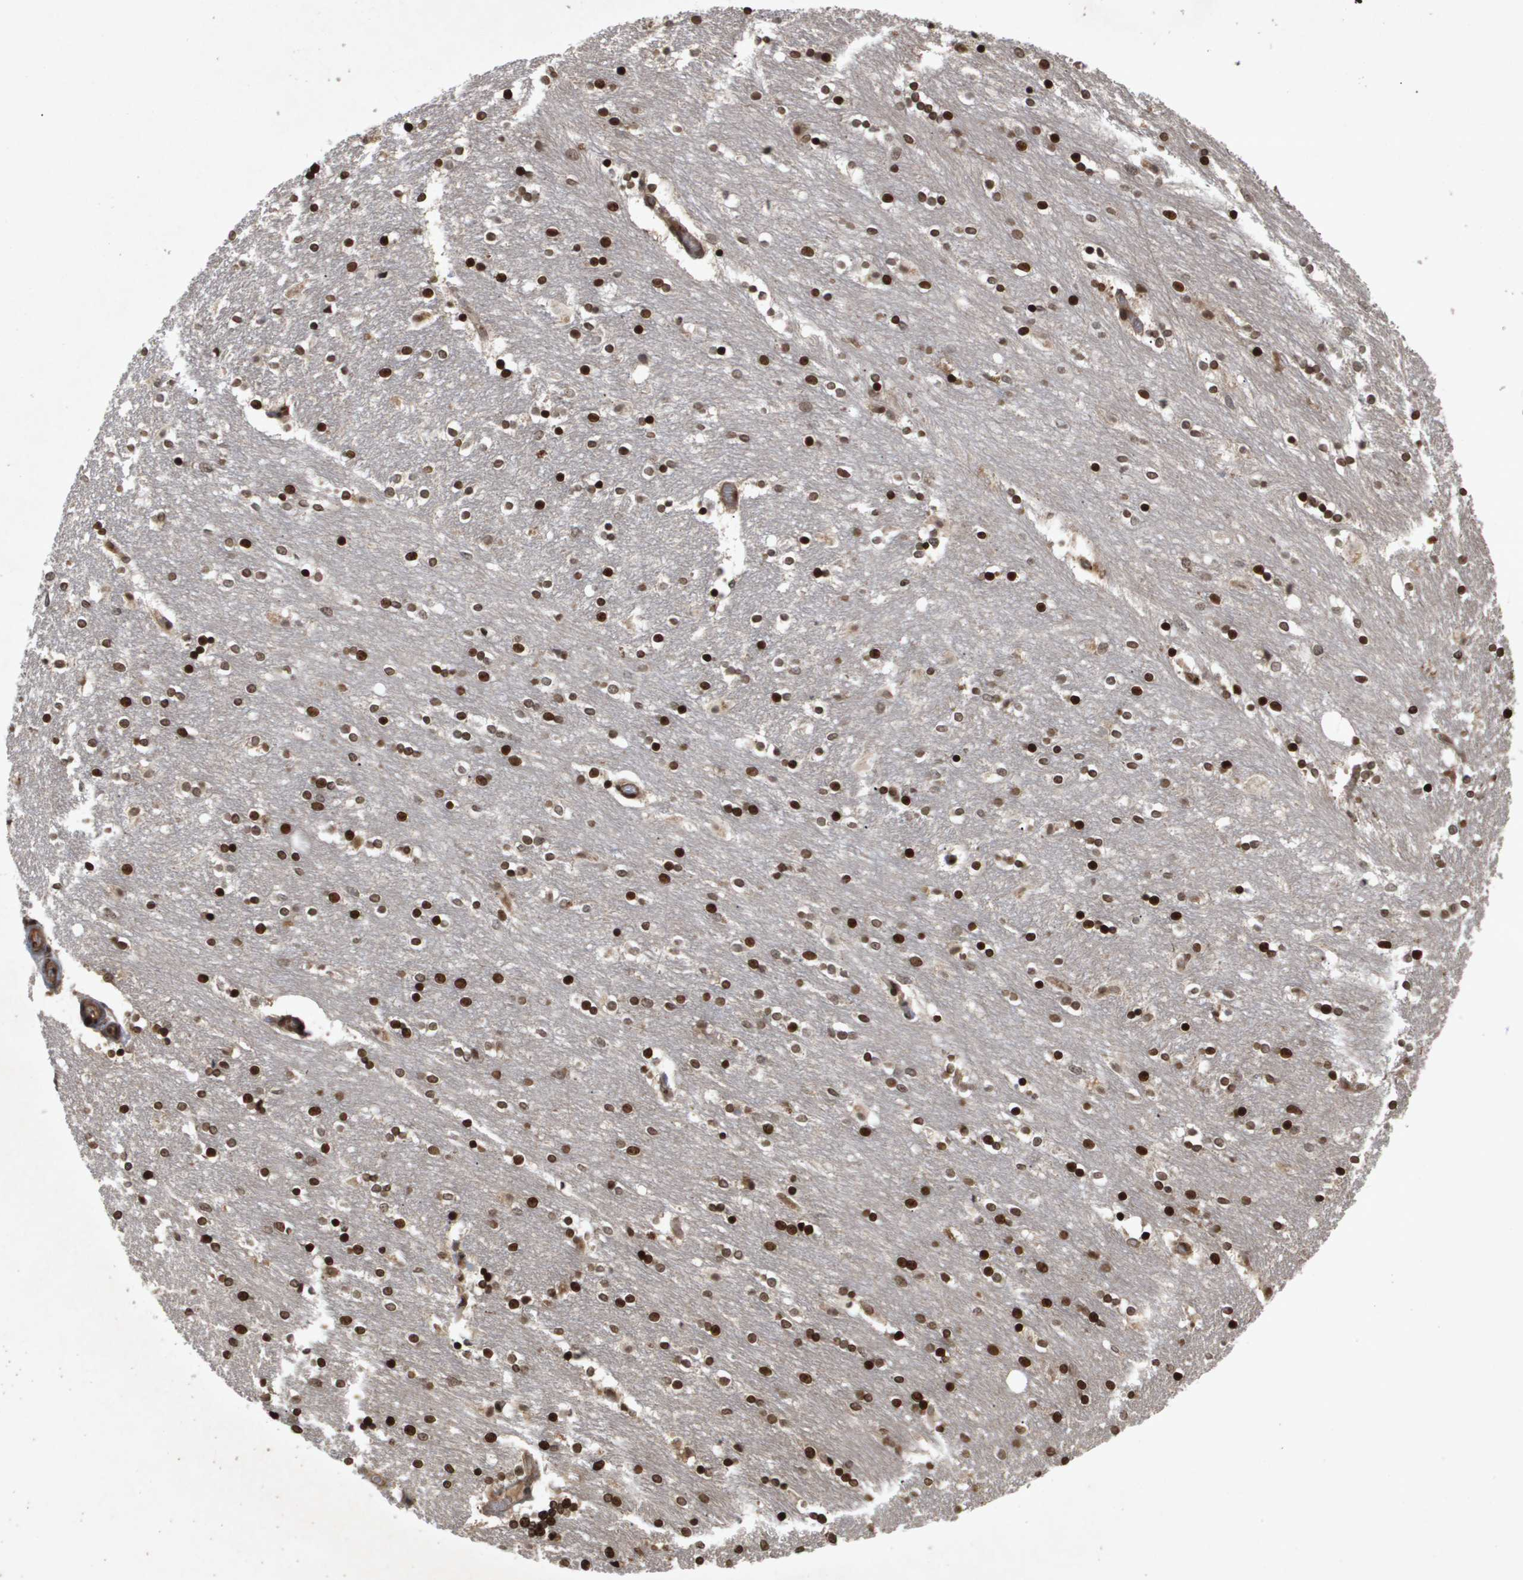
{"staining": {"intensity": "strong", "quantity": ">75%", "location": "nuclear"}, "tissue": "caudate", "cell_type": "Glial cells", "image_type": "normal", "snomed": [{"axis": "morphology", "description": "Normal tissue, NOS"}, {"axis": "topography", "description": "Lateral ventricle wall"}], "caption": "The immunohistochemical stain highlights strong nuclear expression in glial cells of normal caudate. (IHC, brightfield microscopy, high magnification).", "gene": "HSPA6", "patient": {"sex": "female", "age": 54}}